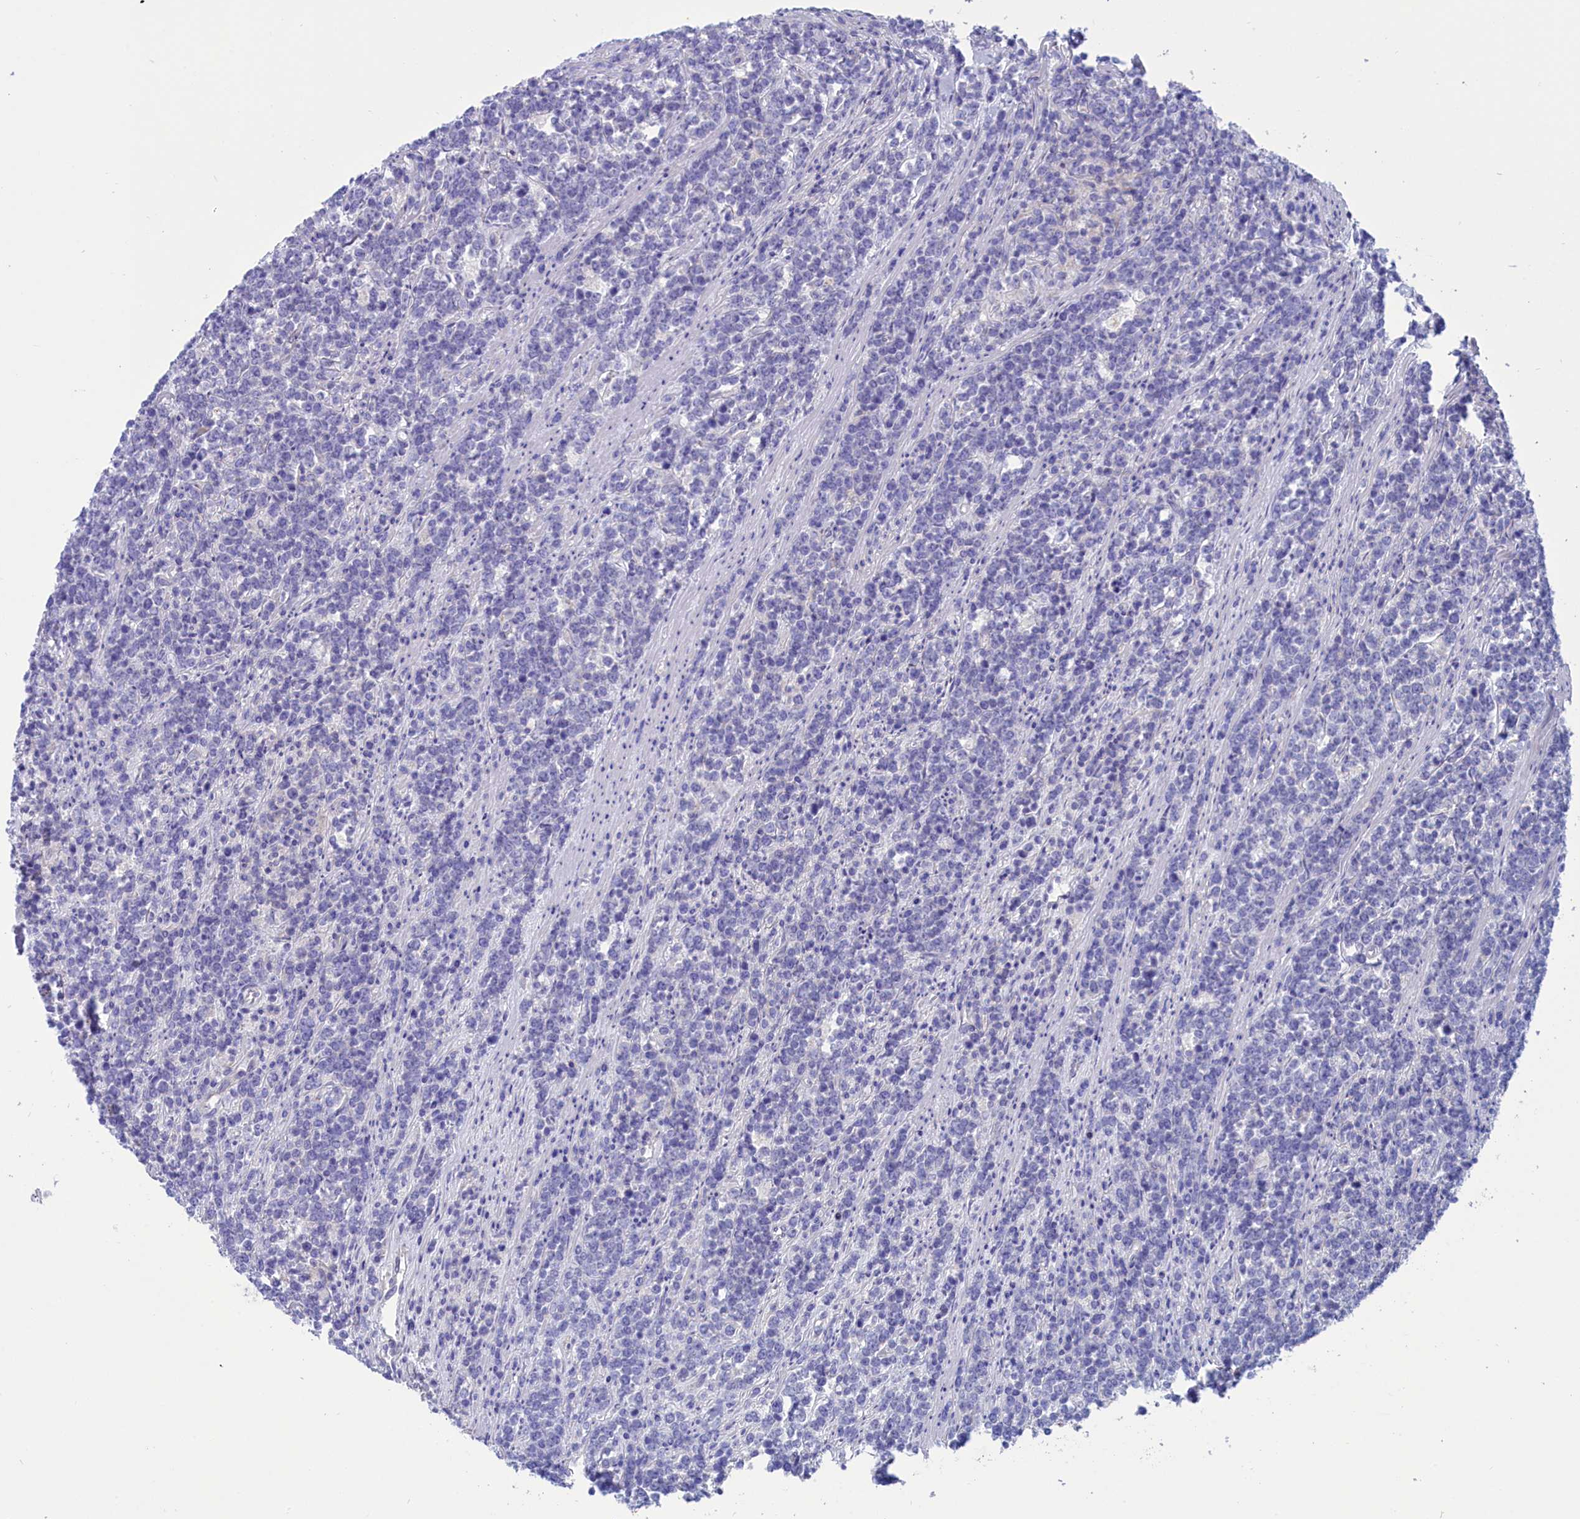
{"staining": {"intensity": "negative", "quantity": "none", "location": "none"}, "tissue": "lymphoma", "cell_type": "Tumor cells", "image_type": "cancer", "snomed": [{"axis": "morphology", "description": "Malignant lymphoma, non-Hodgkin's type, High grade"}, {"axis": "topography", "description": "Small intestine"}], "caption": "High-grade malignant lymphoma, non-Hodgkin's type stained for a protein using immunohistochemistry (IHC) demonstrates no positivity tumor cells.", "gene": "VPS35L", "patient": {"sex": "male", "age": 8}}